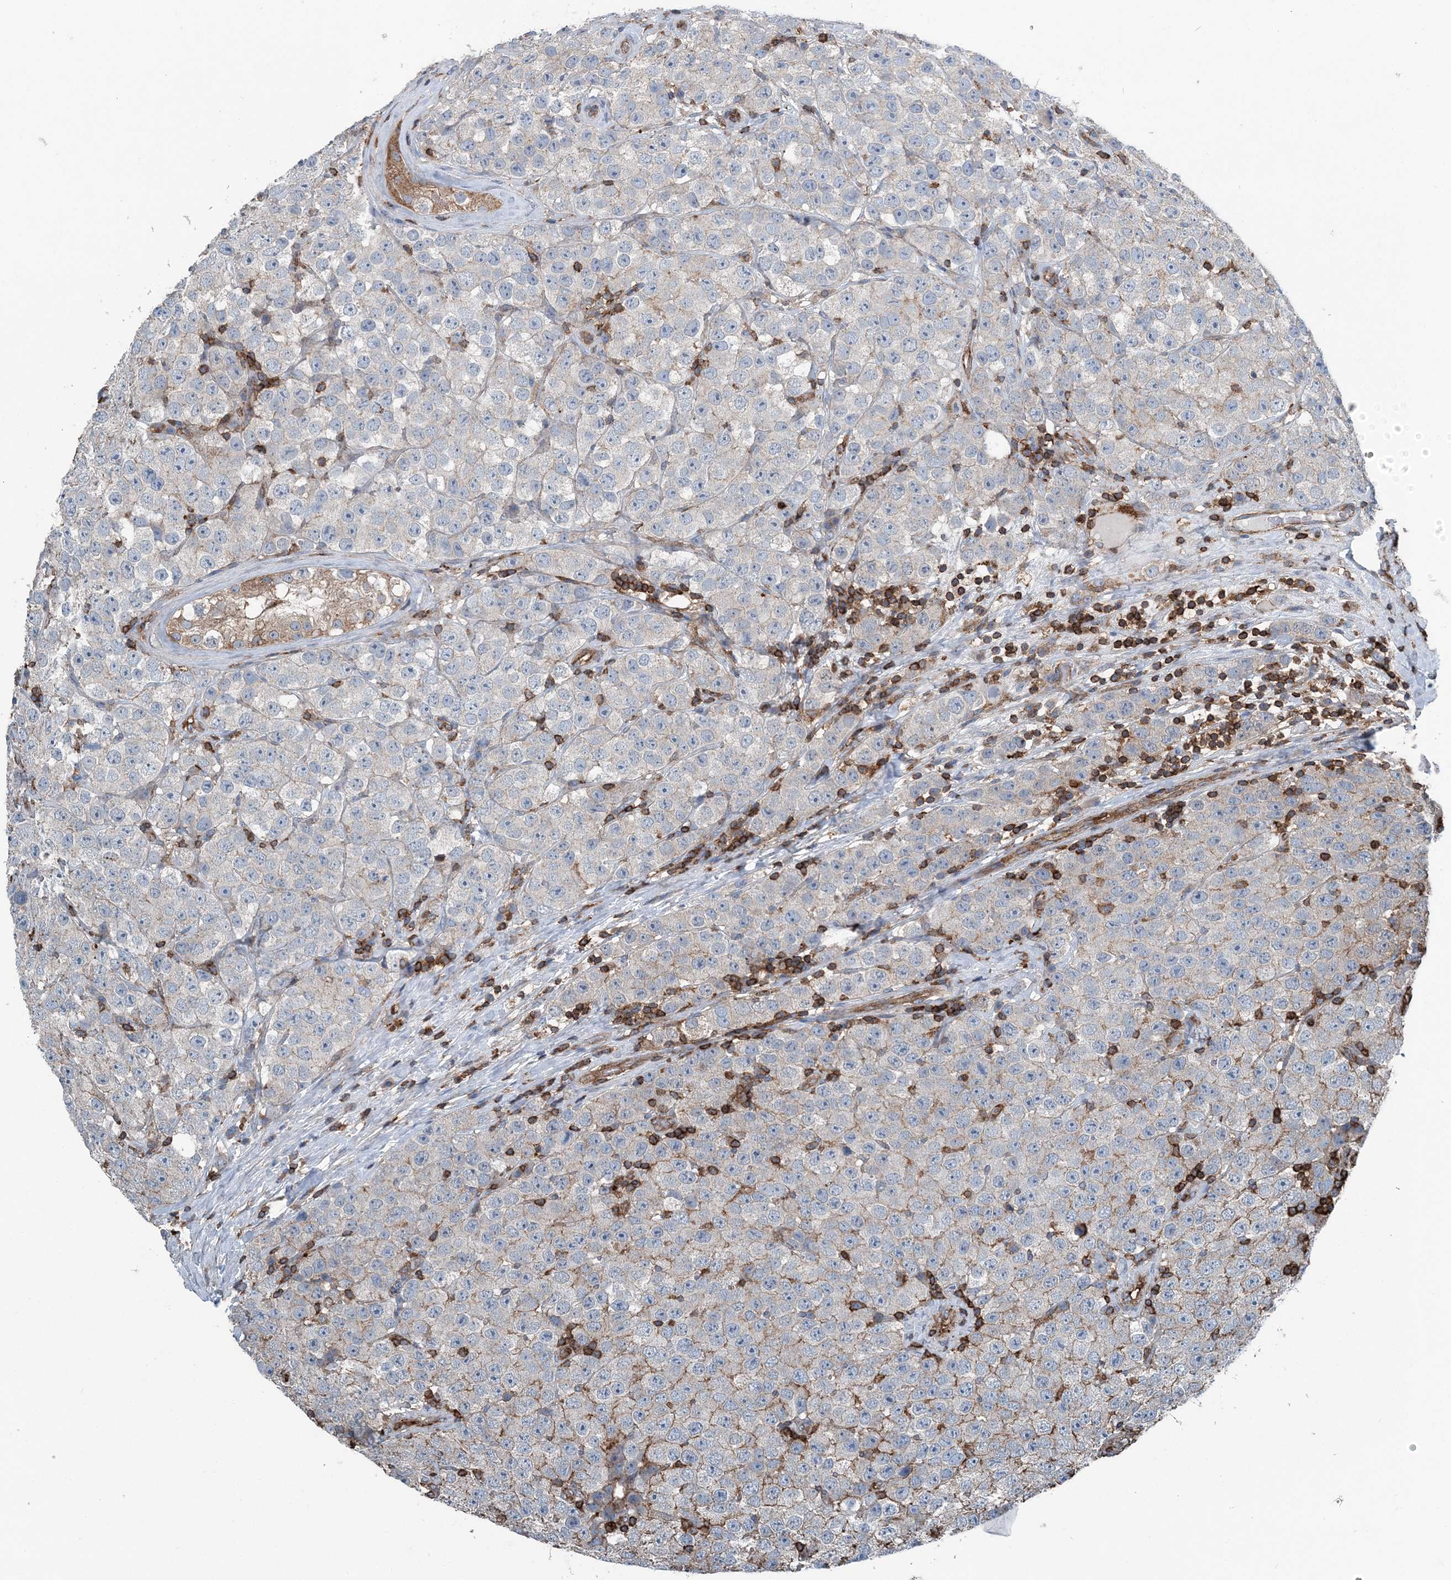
{"staining": {"intensity": "negative", "quantity": "none", "location": "none"}, "tissue": "testis cancer", "cell_type": "Tumor cells", "image_type": "cancer", "snomed": [{"axis": "morphology", "description": "Seminoma, NOS"}, {"axis": "topography", "description": "Testis"}], "caption": "Immunohistochemistry (IHC) of human testis cancer reveals no expression in tumor cells. Nuclei are stained in blue.", "gene": "CFL1", "patient": {"sex": "male", "age": 28}}